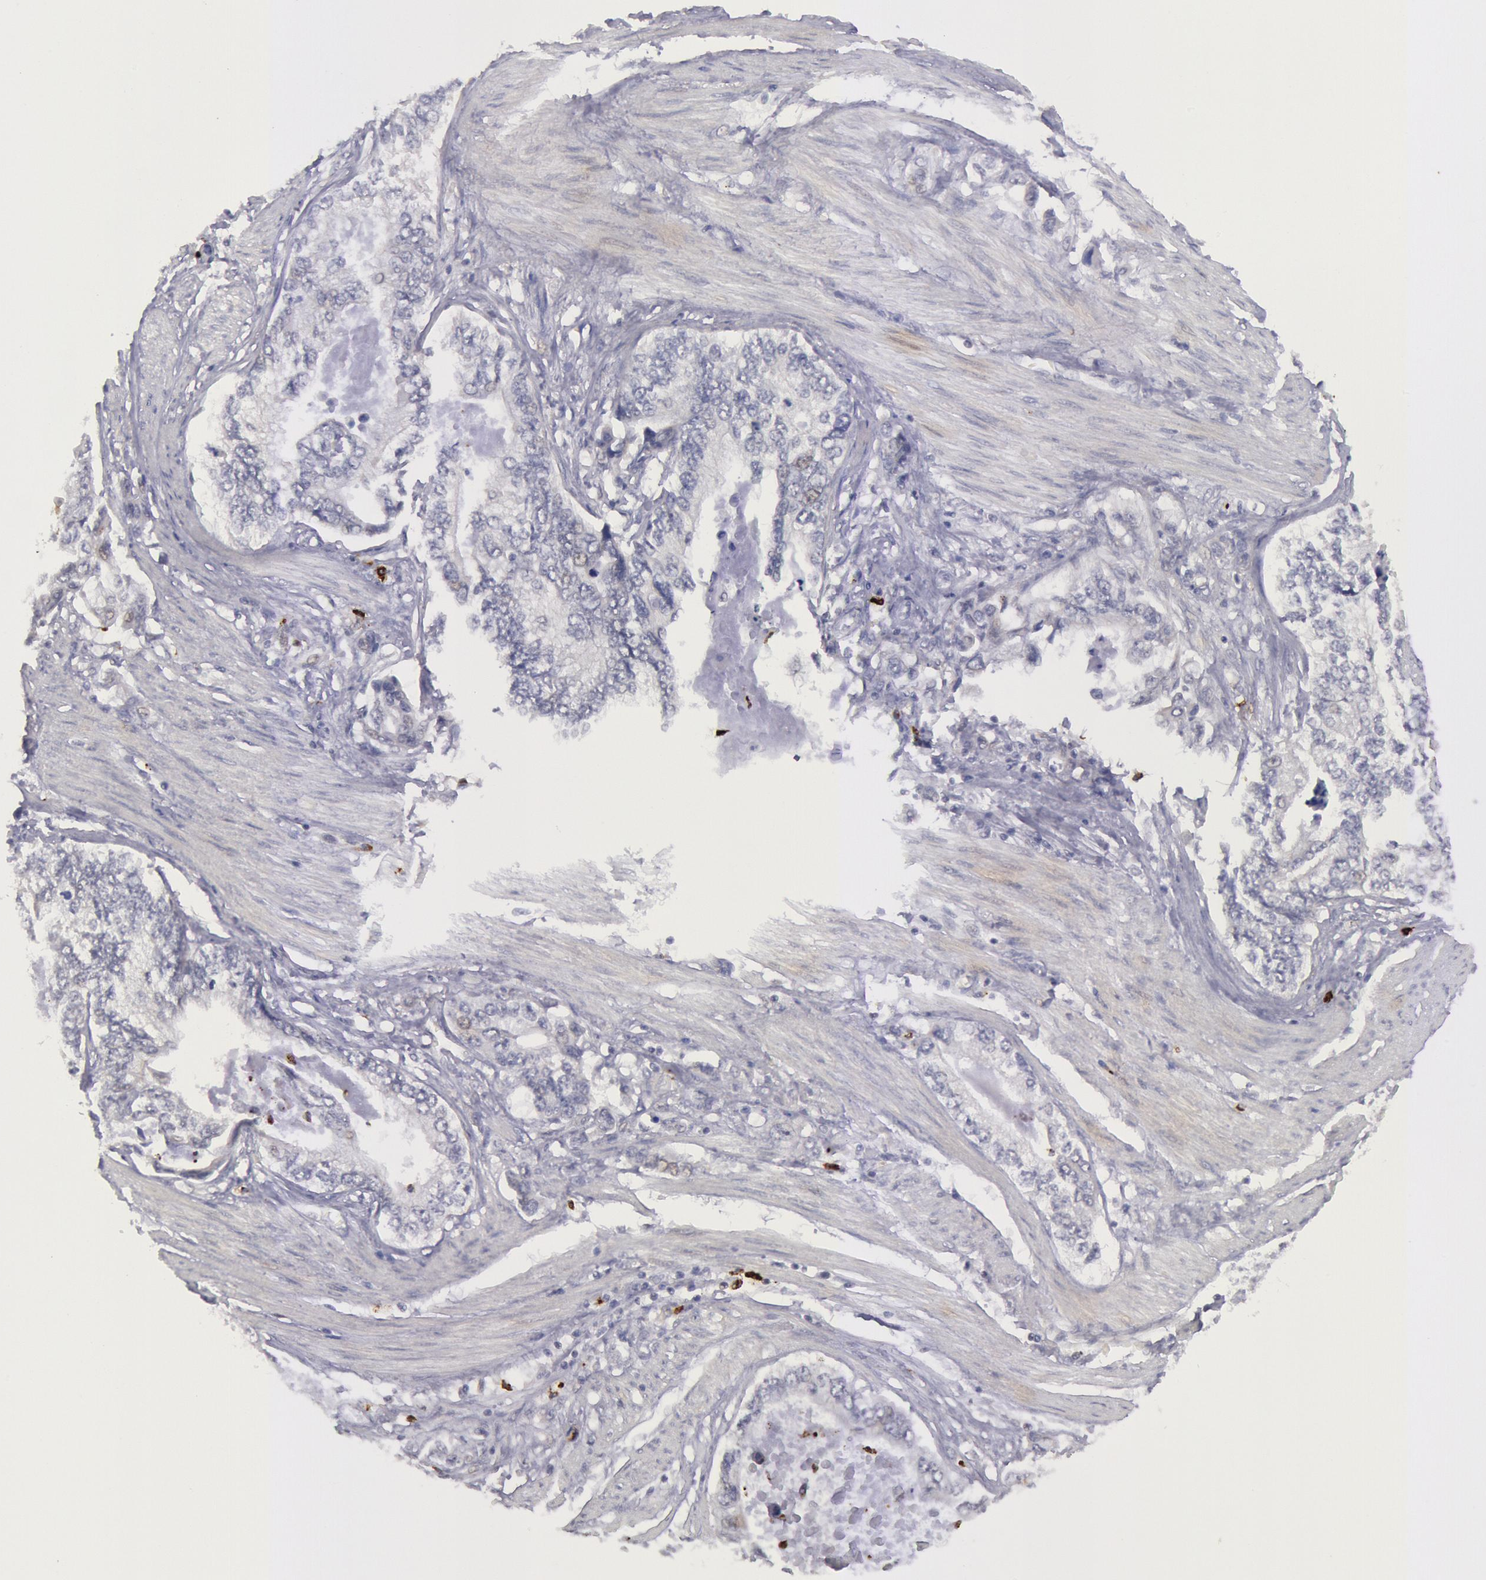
{"staining": {"intensity": "negative", "quantity": "none", "location": "none"}, "tissue": "stomach cancer", "cell_type": "Tumor cells", "image_type": "cancer", "snomed": [{"axis": "morphology", "description": "Adenocarcinoma, NOS"}, {"axis": "topography", "description": "Pancreas"}, {"axis": "topography", "description": "Stomach, upper"}], "caption": "This is an immunohistochemistry (IHC) micrograph of stomach cancer (adenocarcinoma). There is no staining in tumor cells.", "gene": "KDM6A", "patient": {"sex": "male", "age": 77}}